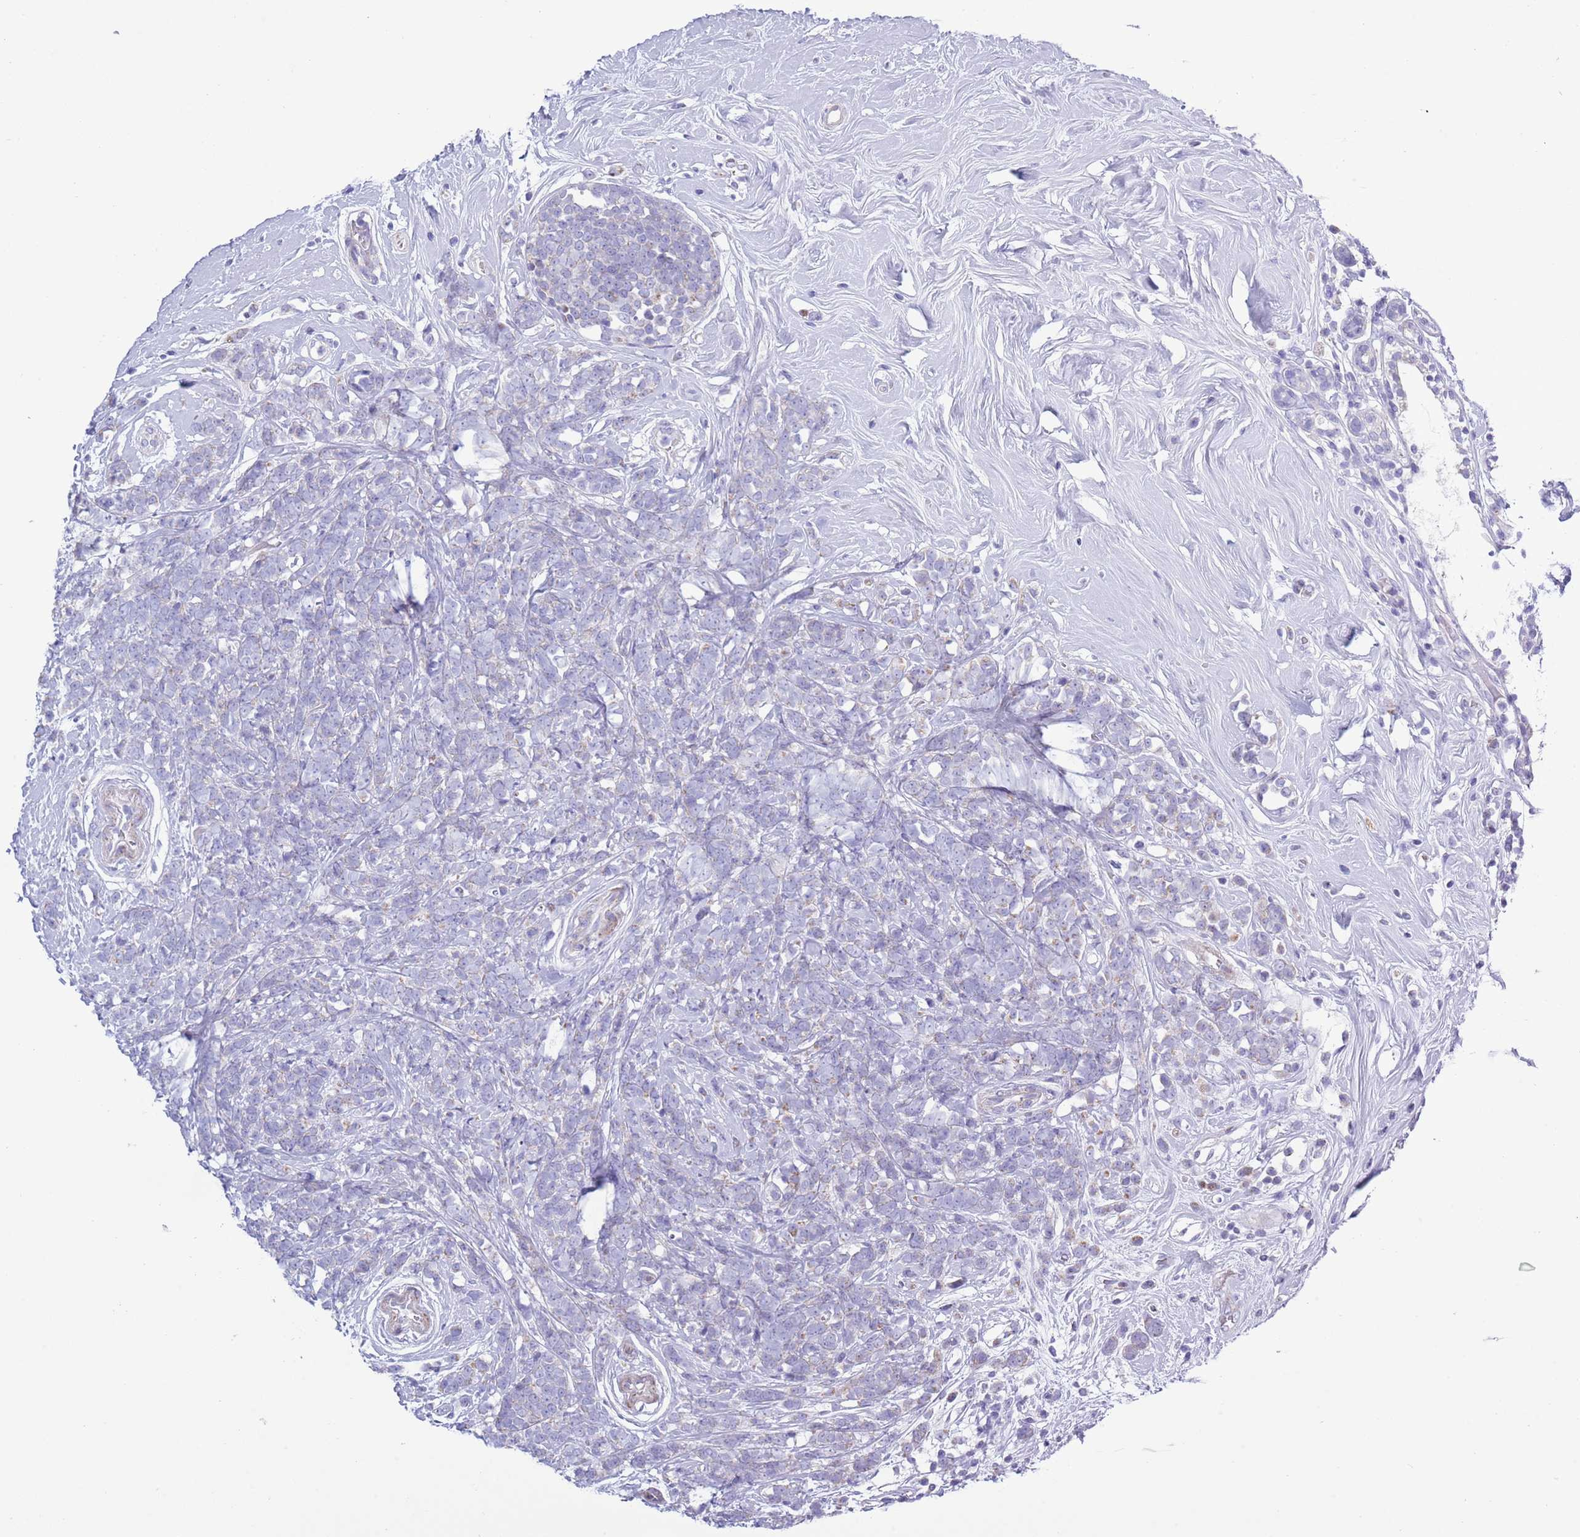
{"staining": {"intensity": "negative", "quantity": "none", "location": "none"}, "tissue": "breast cancer", "cell_type": "Tumor cells", "image_type": "cancer", "snomed": [{"axis": "morphology", "description": "Lobular carcinoma"}, {"axis": "topography", "description": "Breast"}], "caption": "Immunohistochemical staining of human lobular carcinoma (breast) shows no significant positivity in tumor cells.", "gene": "MOCOS", "patient": {"sex": "female", "age": 58}}